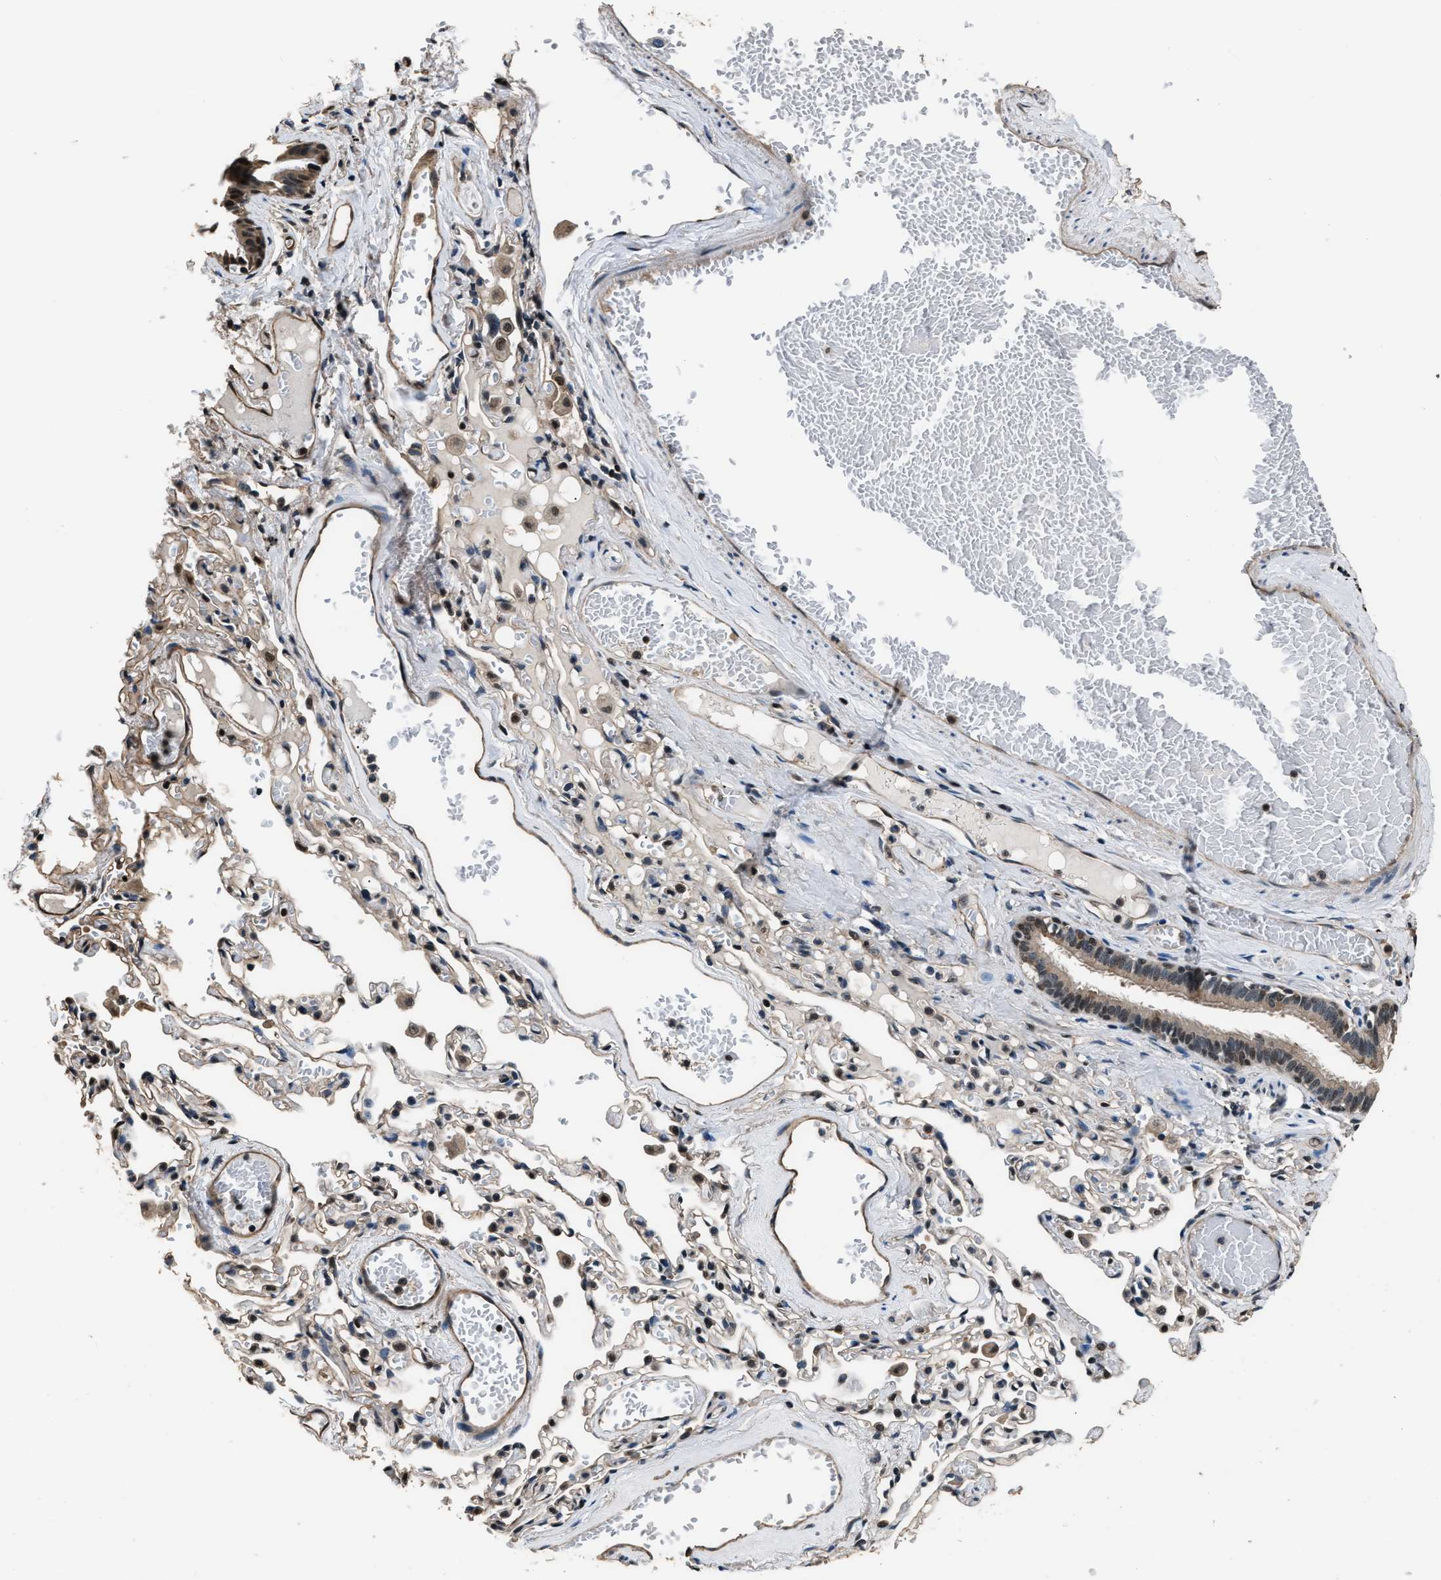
{"staining": {"intensity": "moderate", "quantity": ">75%", "location": "cytoplasmic/membranous,nuclear"}, "tissue": "bronchus", "cell_type": "Respiratory epithelial cells", "image_type": "normal", "snomed": [{"axis": "morphology", "description": "Normal tissue, NOS"}, {"axis": "morphology", "description": "Inflammation, NOS"}, {"axis": "topography", "description": "Cartilage tissue"}, {"axis": "topography", "description": "Lung"}], "caption": "Moderate cytoplasmic/membranous,nuclear expression for a protein is seen in approximately >75% of respiratory epithelial cells of normal bronchus using immunohistochemistry.", "gene": "DFFA", "patient": {"sex": "male", "age": 71}}